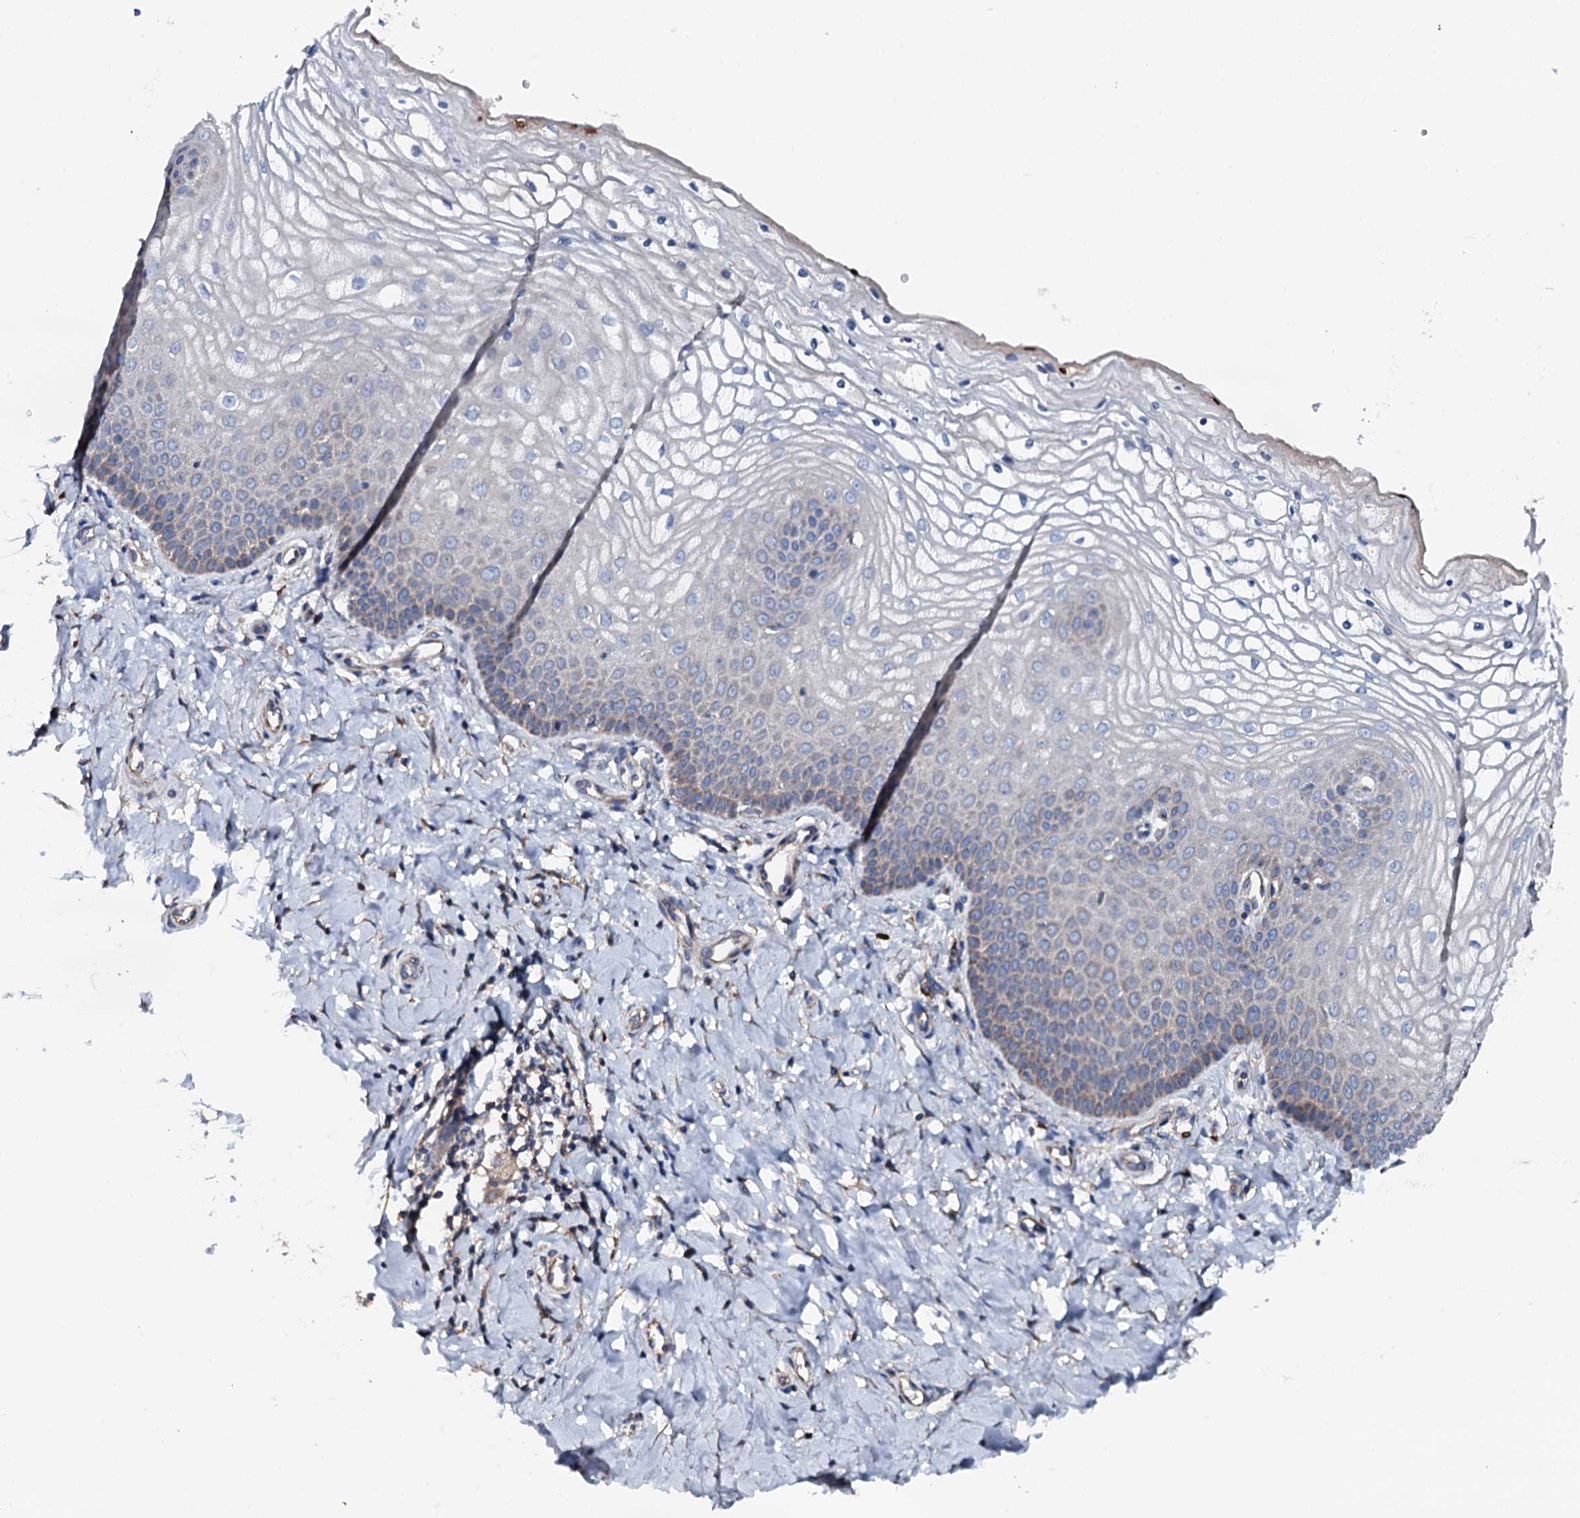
{"staining": {"intensity": "strong", "quantity": "<25%", "location": "cytoplasmic/membranous"}, "tissue": "vagina", "cell_type": "Squamous epithelial cells", "image_type": "normal", "snomed": [{"axis": "morphology", "description": "Normal tissue, NOS"}, {"axis": "topography", "description": "Vagina"}], "caption": "This histopathology image shows normal vagina stained with immunohistochemistry to label a protein in brown. The cytoplasmic/membranous of squamous epithelial cells show strong positivity for the protein. Nuclei are counter-stained blue.", "gene": "NEK1", "patient": {"sex": "female", "age": 68}}